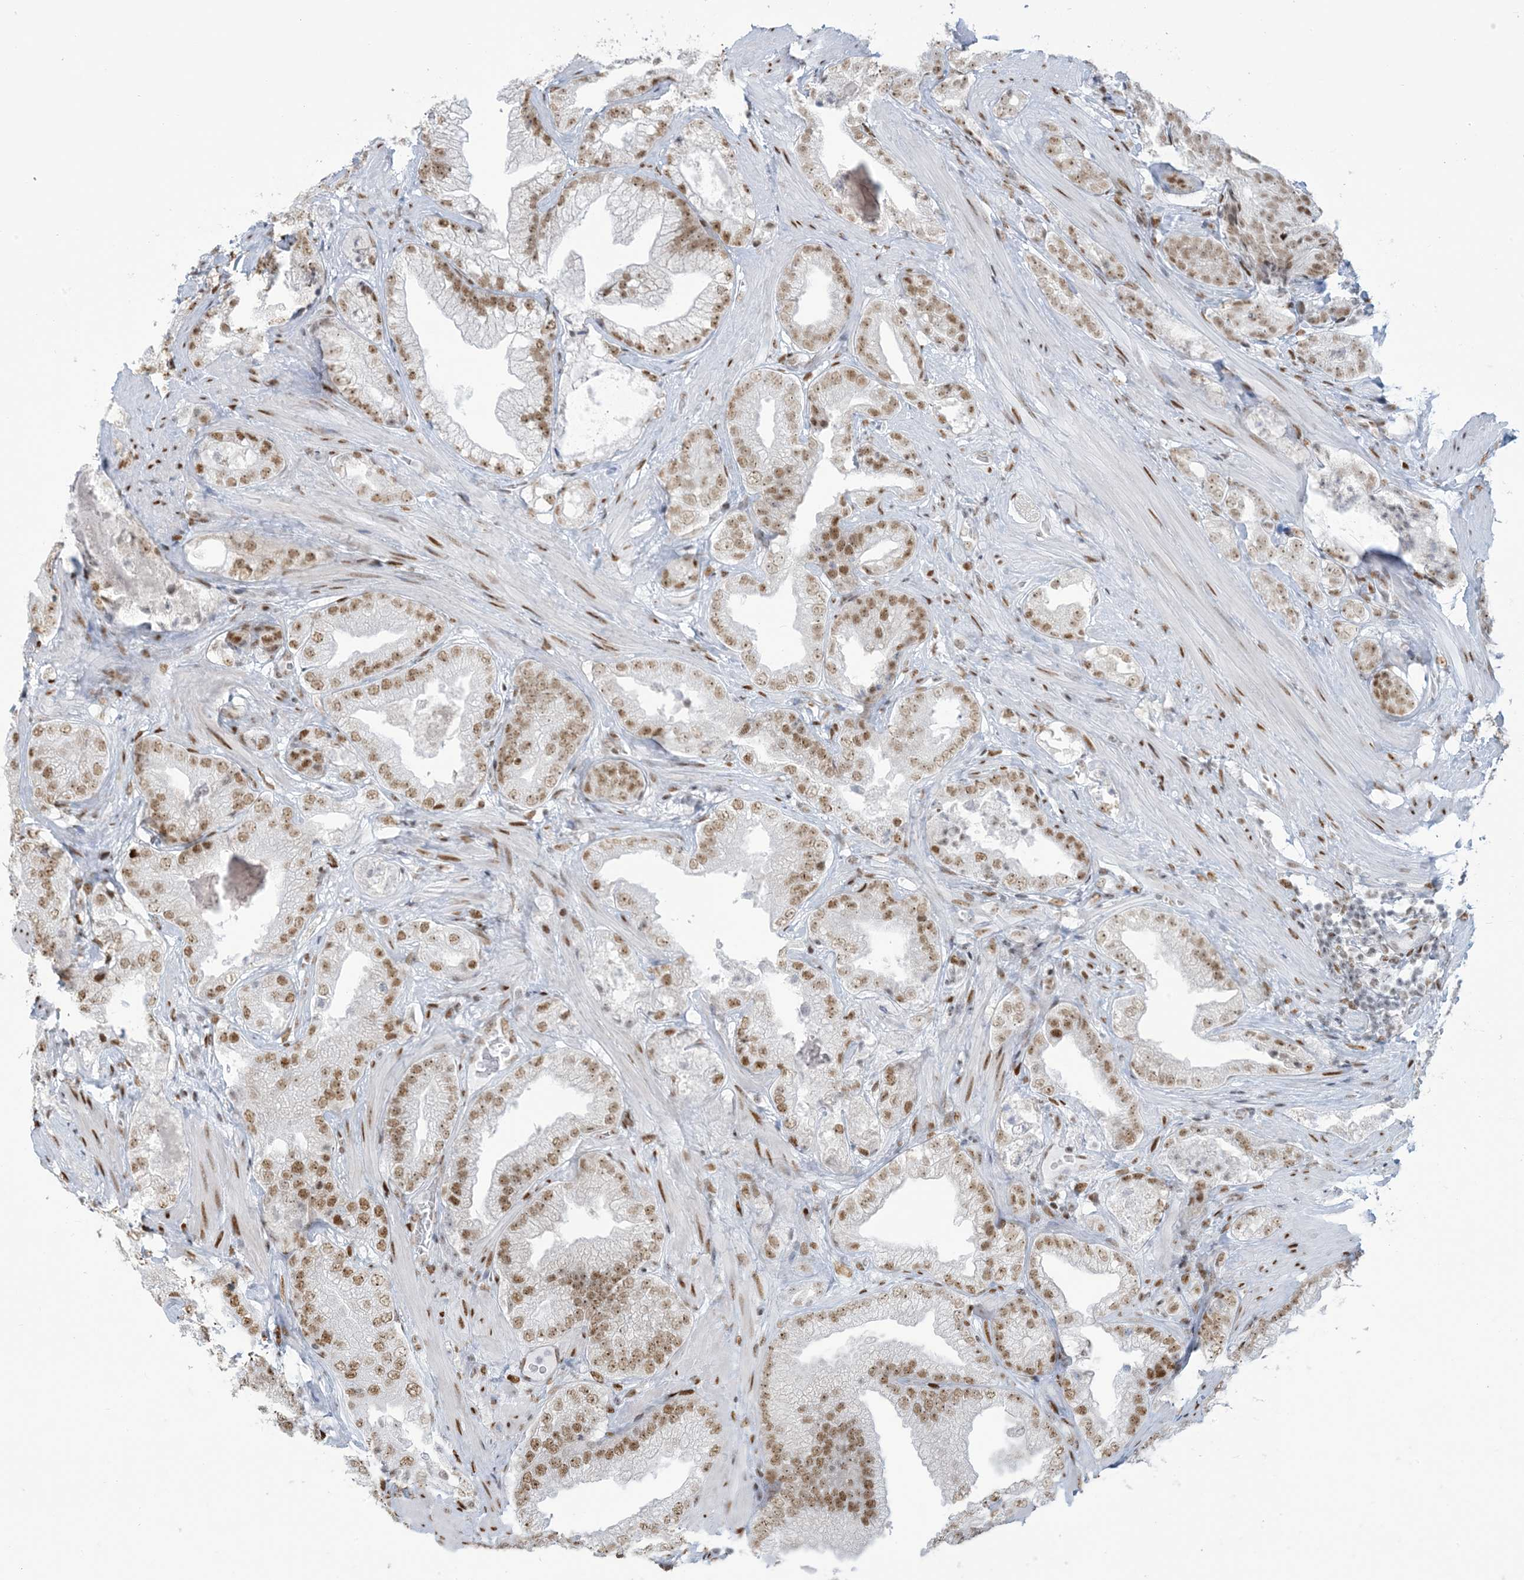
{"staining": {"intensity": "moderate", "quantity": ">75%", "location": "nuclear"}, "tissue": "prostate cancer", "cell_type": "Tumor cells", "image_type": "cancer", "snomed": [{"axis": "morphology", "description": "Adenocarcinoma, High grade"}, {"axis": "topography", "description": "Prostate"}], "caption": "An image of prostate cancer stained for a protein demonstrates moderate nuclear brown staining in tumor cells.", "gene": "STAG1", "patient": {"sex": "male", "age": 58}}